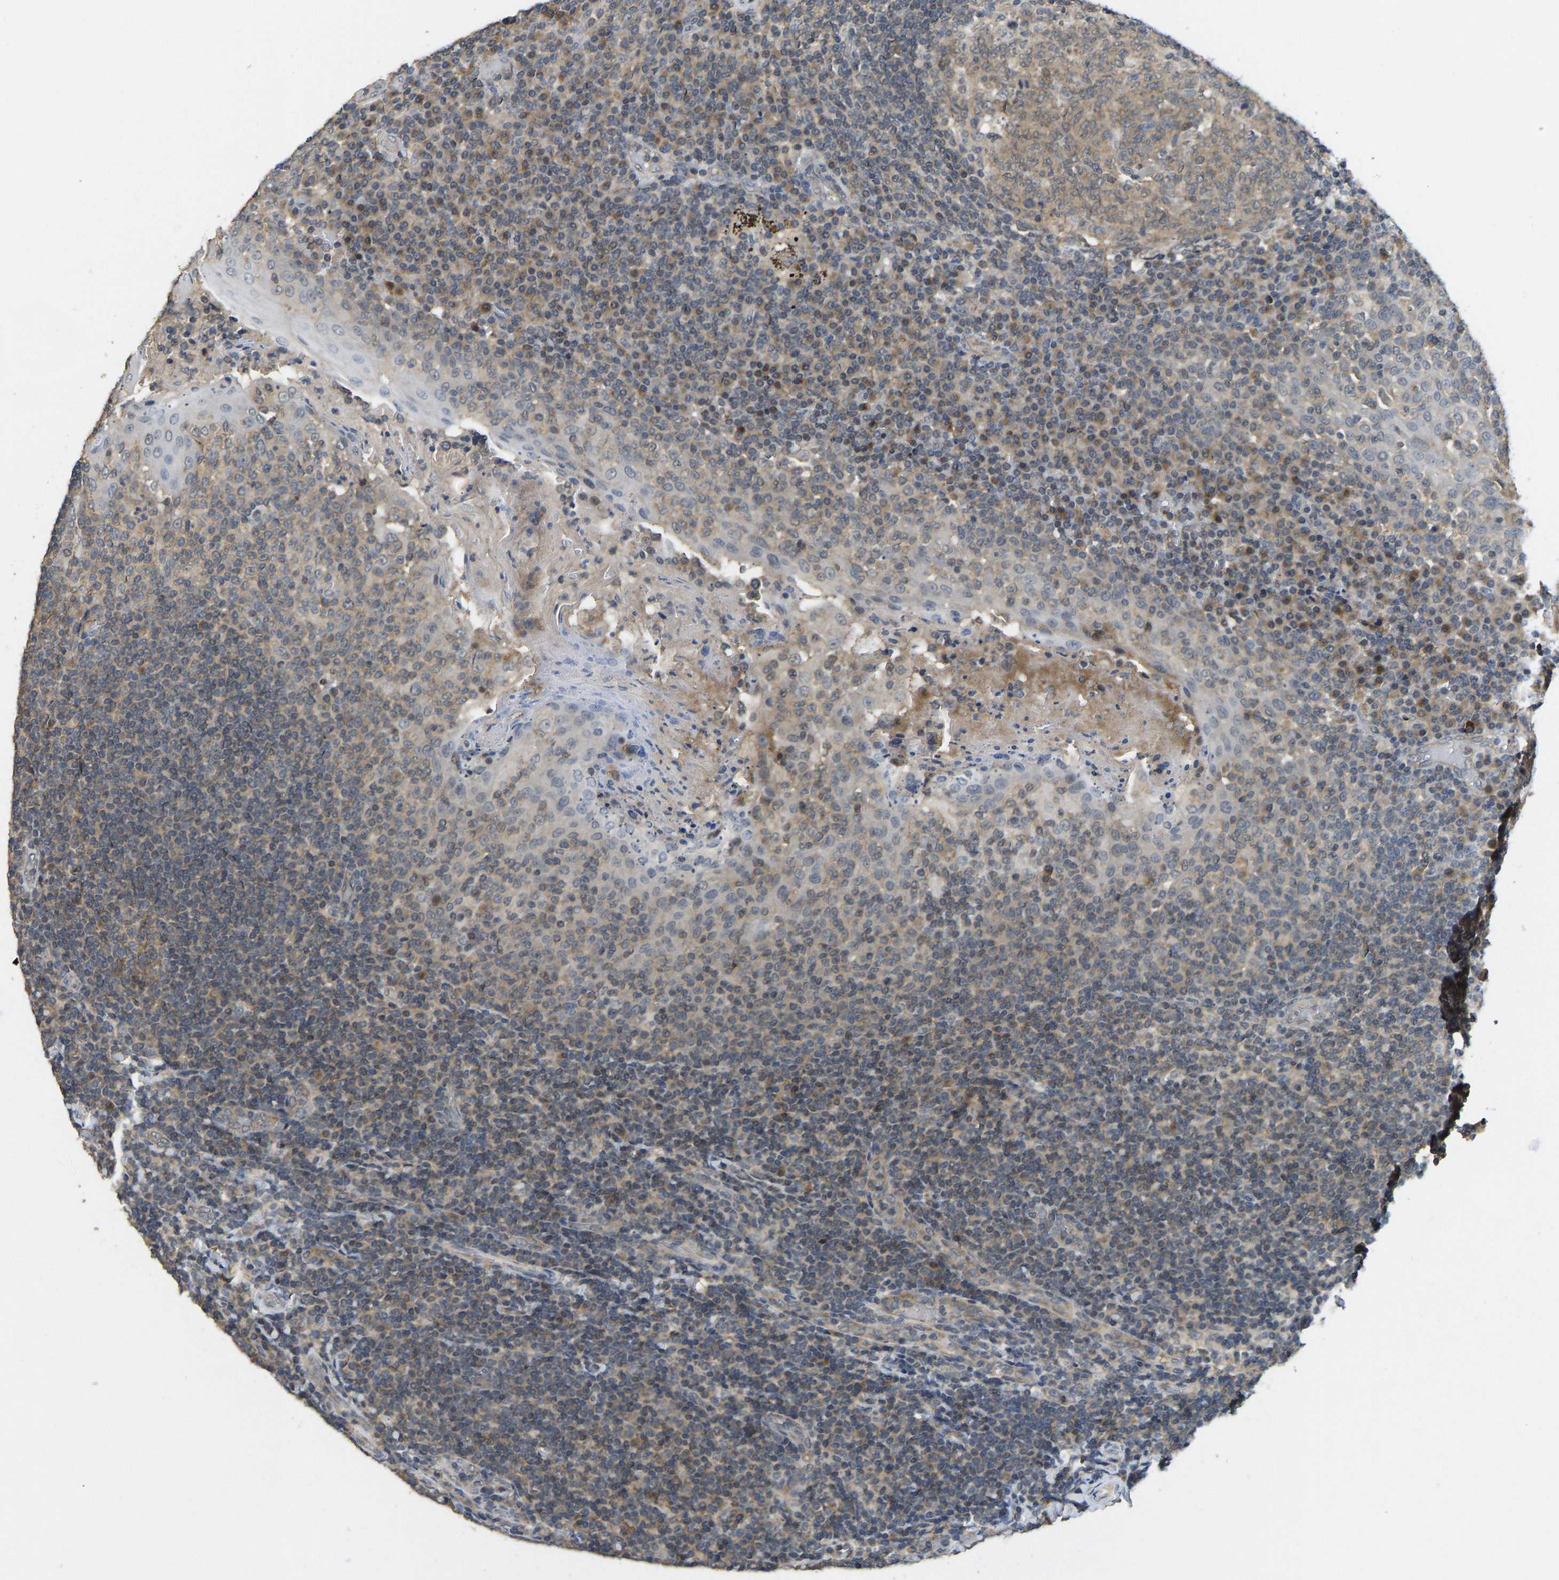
{"staining": {"intensity": "moderate", "quantity": ">75%", "location": "cytoplasmic/membranous"}, "tissue": "tonsil", "cell_type": "Germinal center cells", "image_type": "normal", "snomed": [{"axis": "morphology", "description": "Normal tissue, NOS"}, {"axis": "topography", "description": "Tonsil"}], "caption": "A medium amount of moderate cytoplasmic/membranous positivity is appreciated in about >75% of germinal center cells in normal tonsil.", "gene": "NDRG3", "patient": {"sex": "female", "age": 19}}